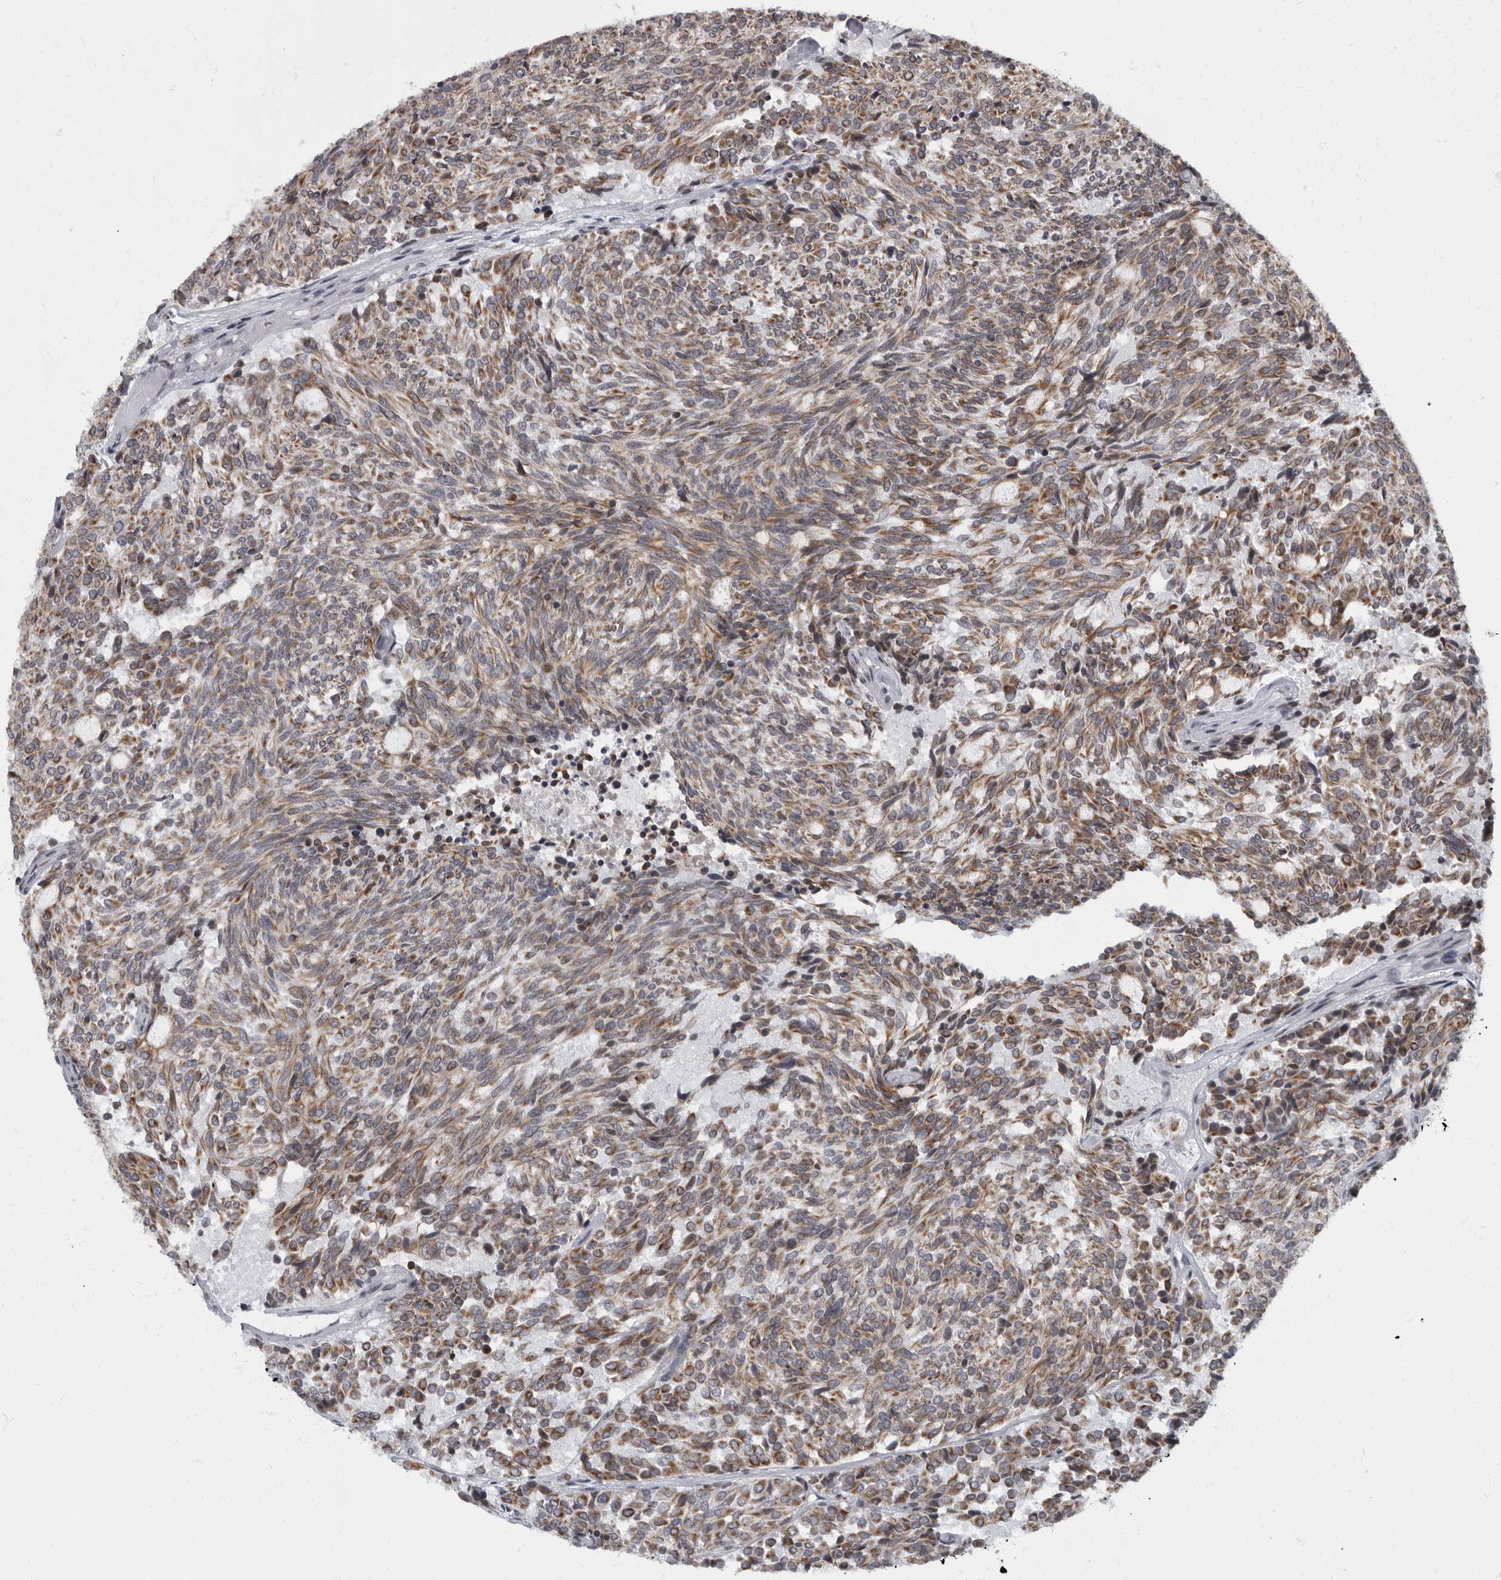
{"staining": {"intensity": "moderate", "quantity": ">75%", "location": "cytoplasmic/membranous"}, "tissue": "carcinoid", "cell_type": "Tumor cells", "image_type": "cancer", "snomed": [{"axis": "morphology", "description": "Carcinoid, malignant, NOS"}, {"axis": "topography", "description": "Pancreas"}], "caption": "Human carcinoid stained with a protein marker demonstrates moderate staining in tumor cells.", "gene": "EVI5", "patient": {"sex": "female", "age": 54}}